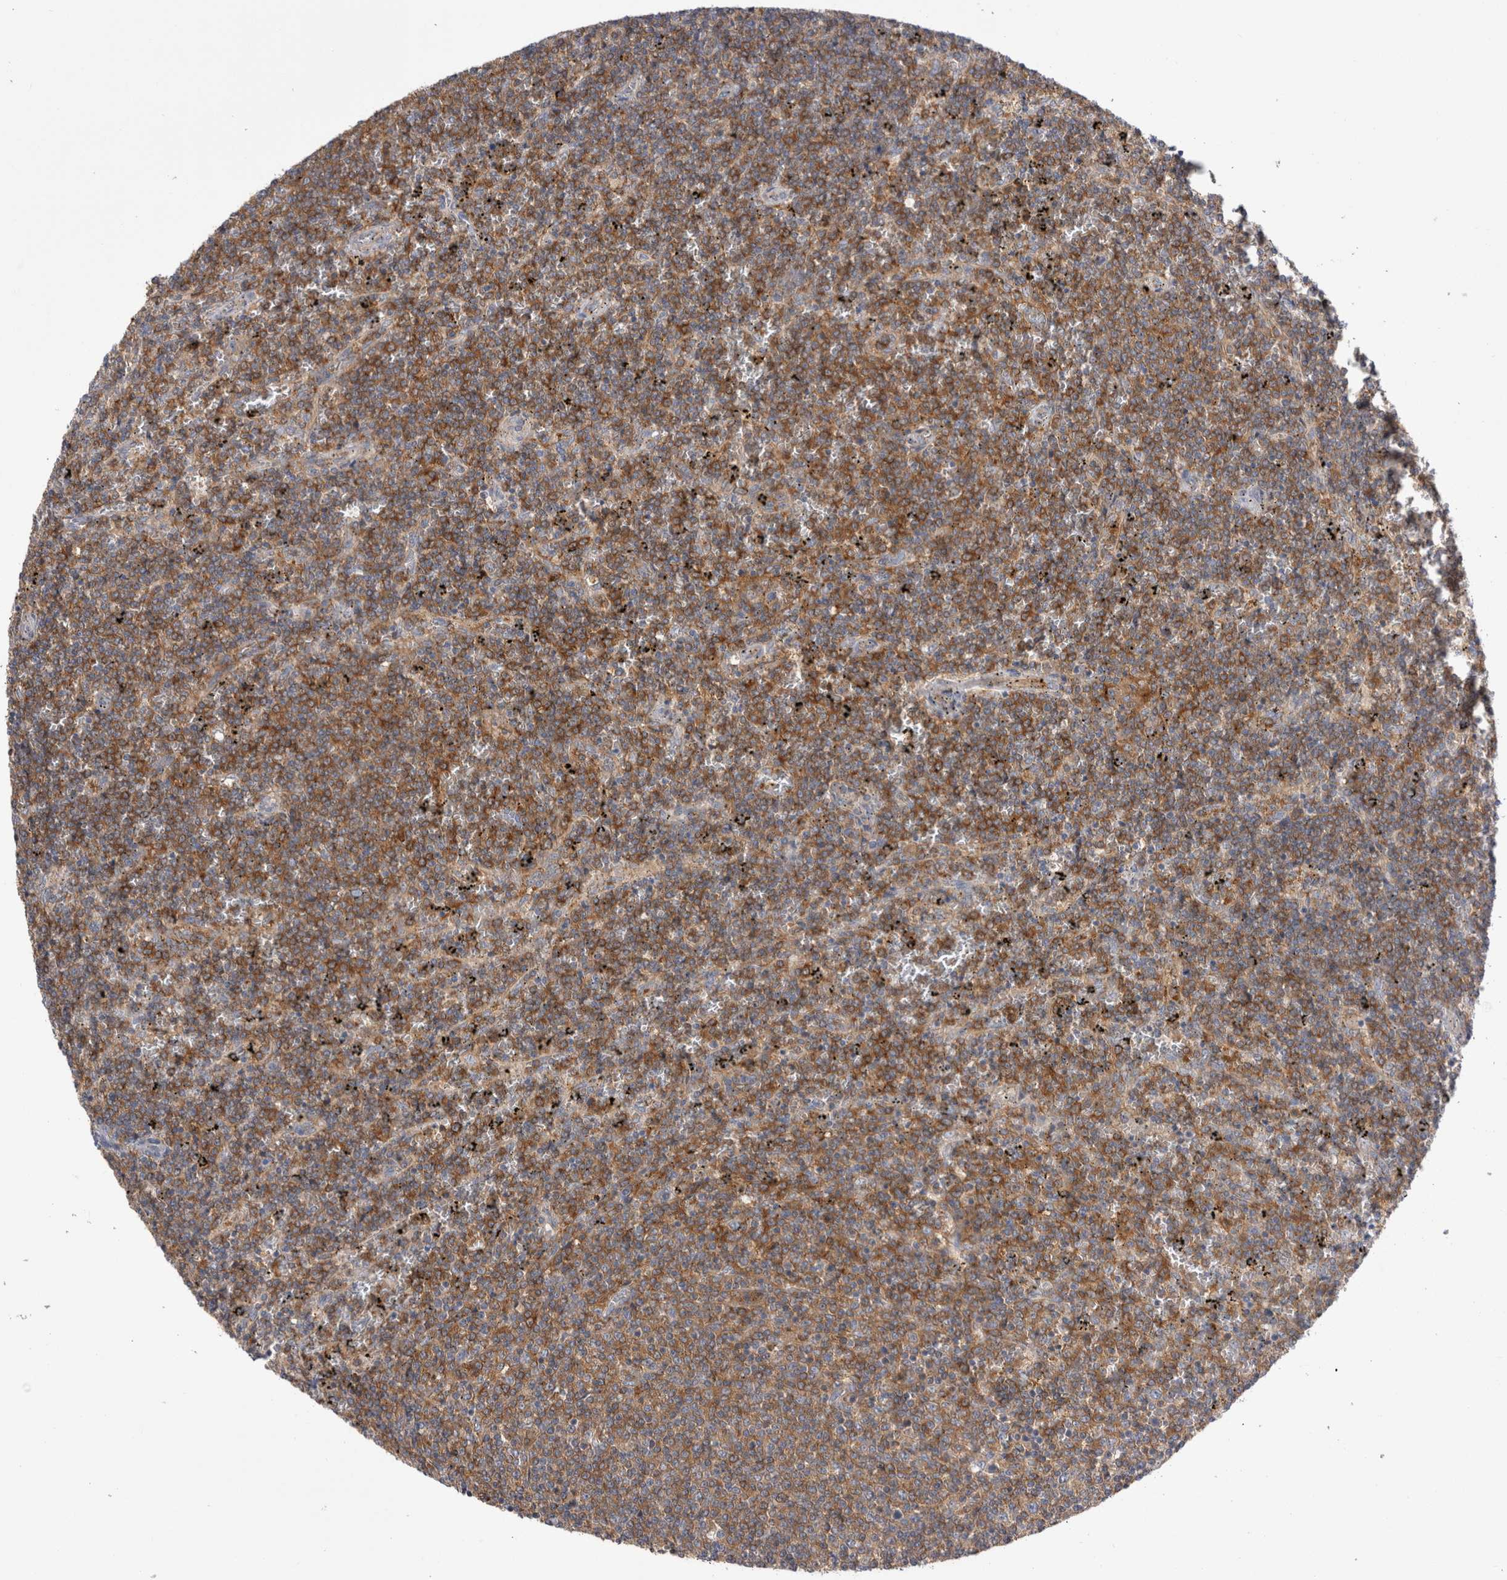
{"staining": {"intensity": "moderate", "quantity": ">75%", "location": "cytoplasmic/membranous"}, "tissue": "lymphoma", "cell_type": "Tumor cells", "image_type": "cancer", "snomed": [{"axis": "morphology", "description": "Malignant lymphoma, non-Hodgkin's type, Low grade"}, {"axis": "topography", "description": "Spleen"}], "caption": "Low-grade malignant lymphoma, non-Hodgkin's type stained with a protein marker exhibits moderate staining in tumor cells.", "gene": "RAB11FIP1", "patient": {"sex": "female", "age": 50}}